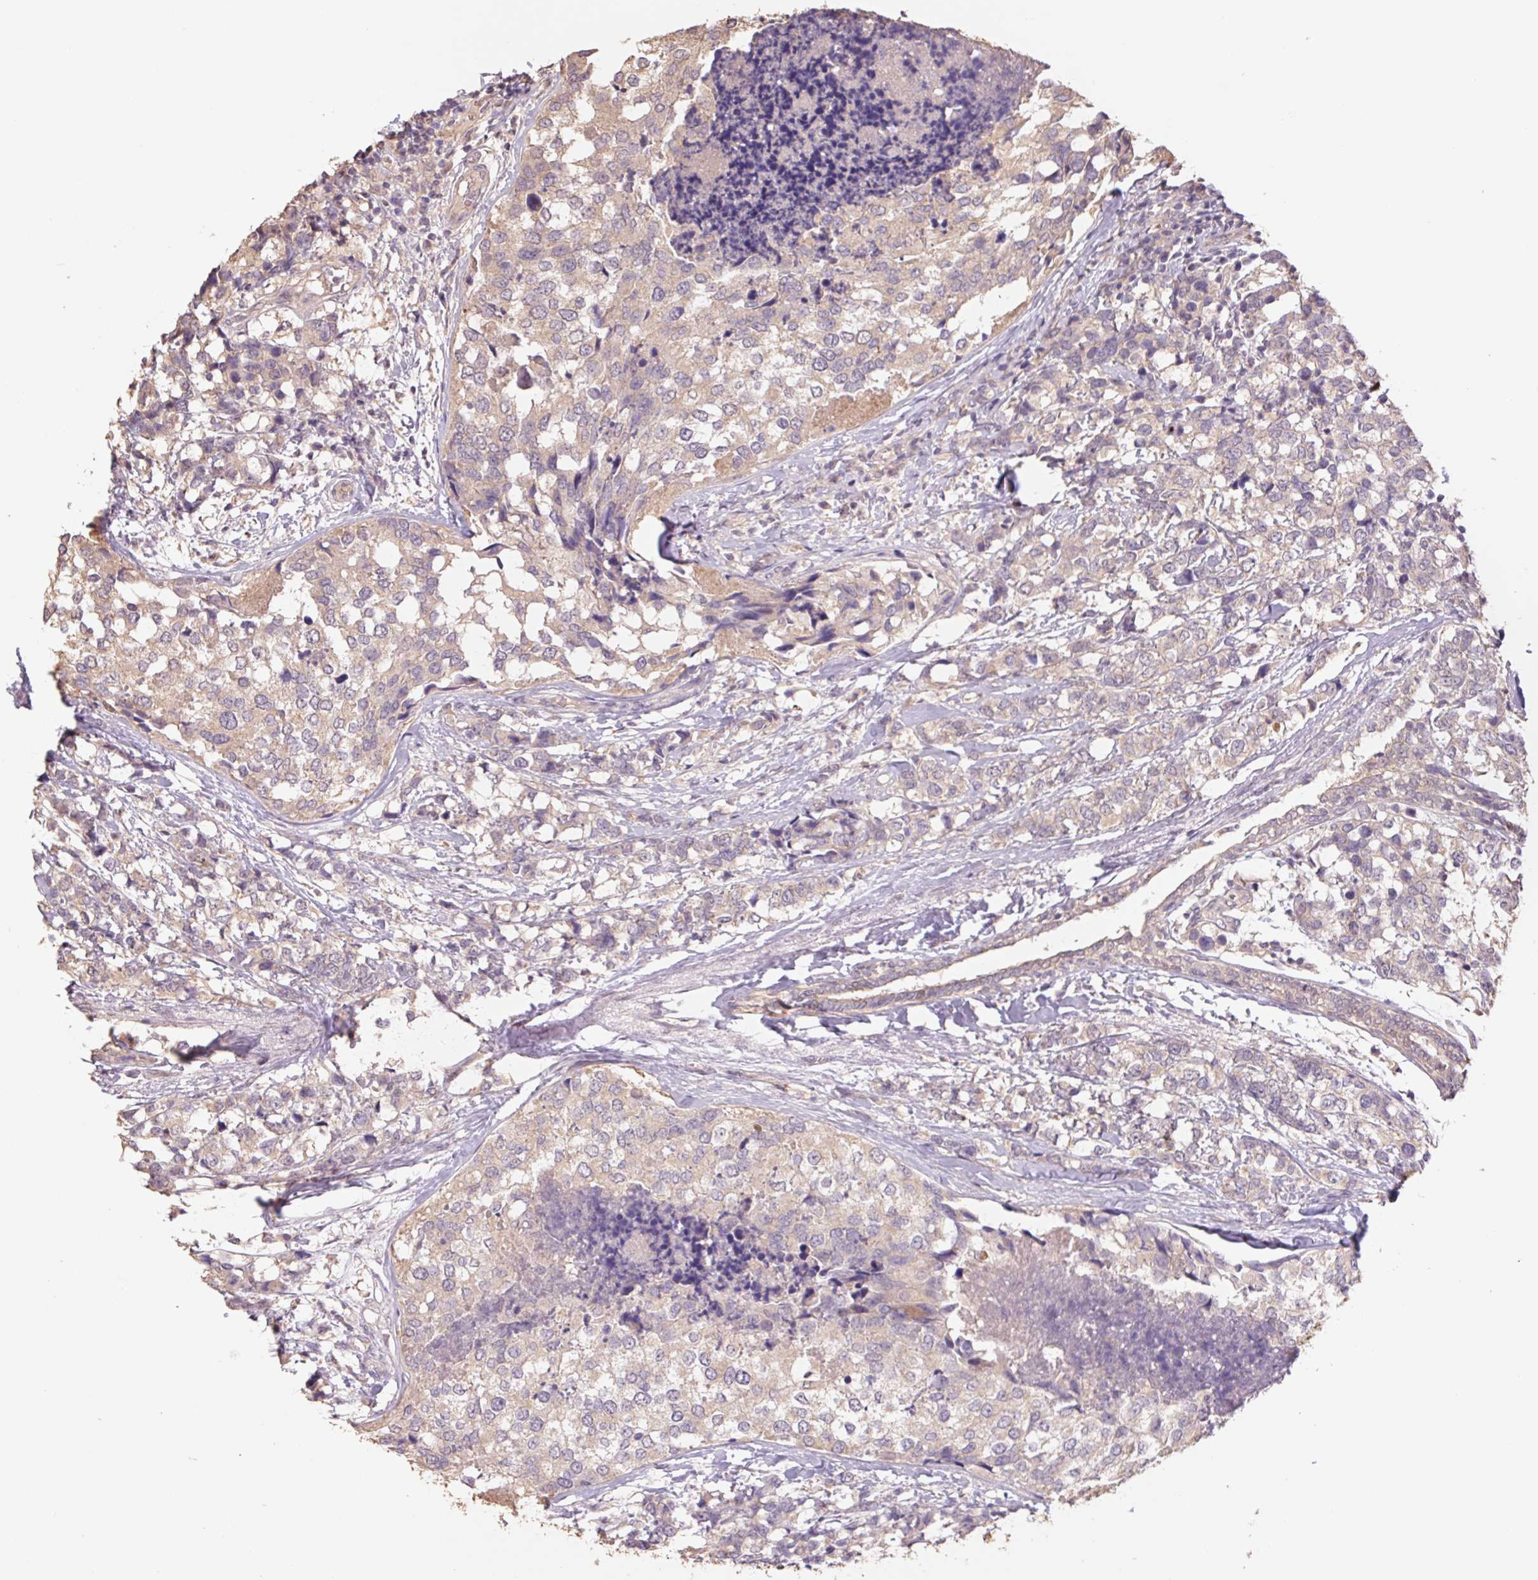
{"staining": {"intensity": "weak", "quantity": ">75%", "location": "cytoplasmic/membranous"}, "tissue": "breast cancer", "cell_type": "Tumor cells", "image_type": "cancer", "snomed": [{"axis": "morphology", "description": "Lobular carcinoma"}, {"axis": "topography", "description": "Breast"}], "caption": "Brown immunohistochemical staining in breast cancer (lobular carcinoma) demonstrates weak cytoplasmic/membranous staining in about >75% of tumor cells.", "gene": "GRM2", "patient": {"sex": "female", "age": 59}}